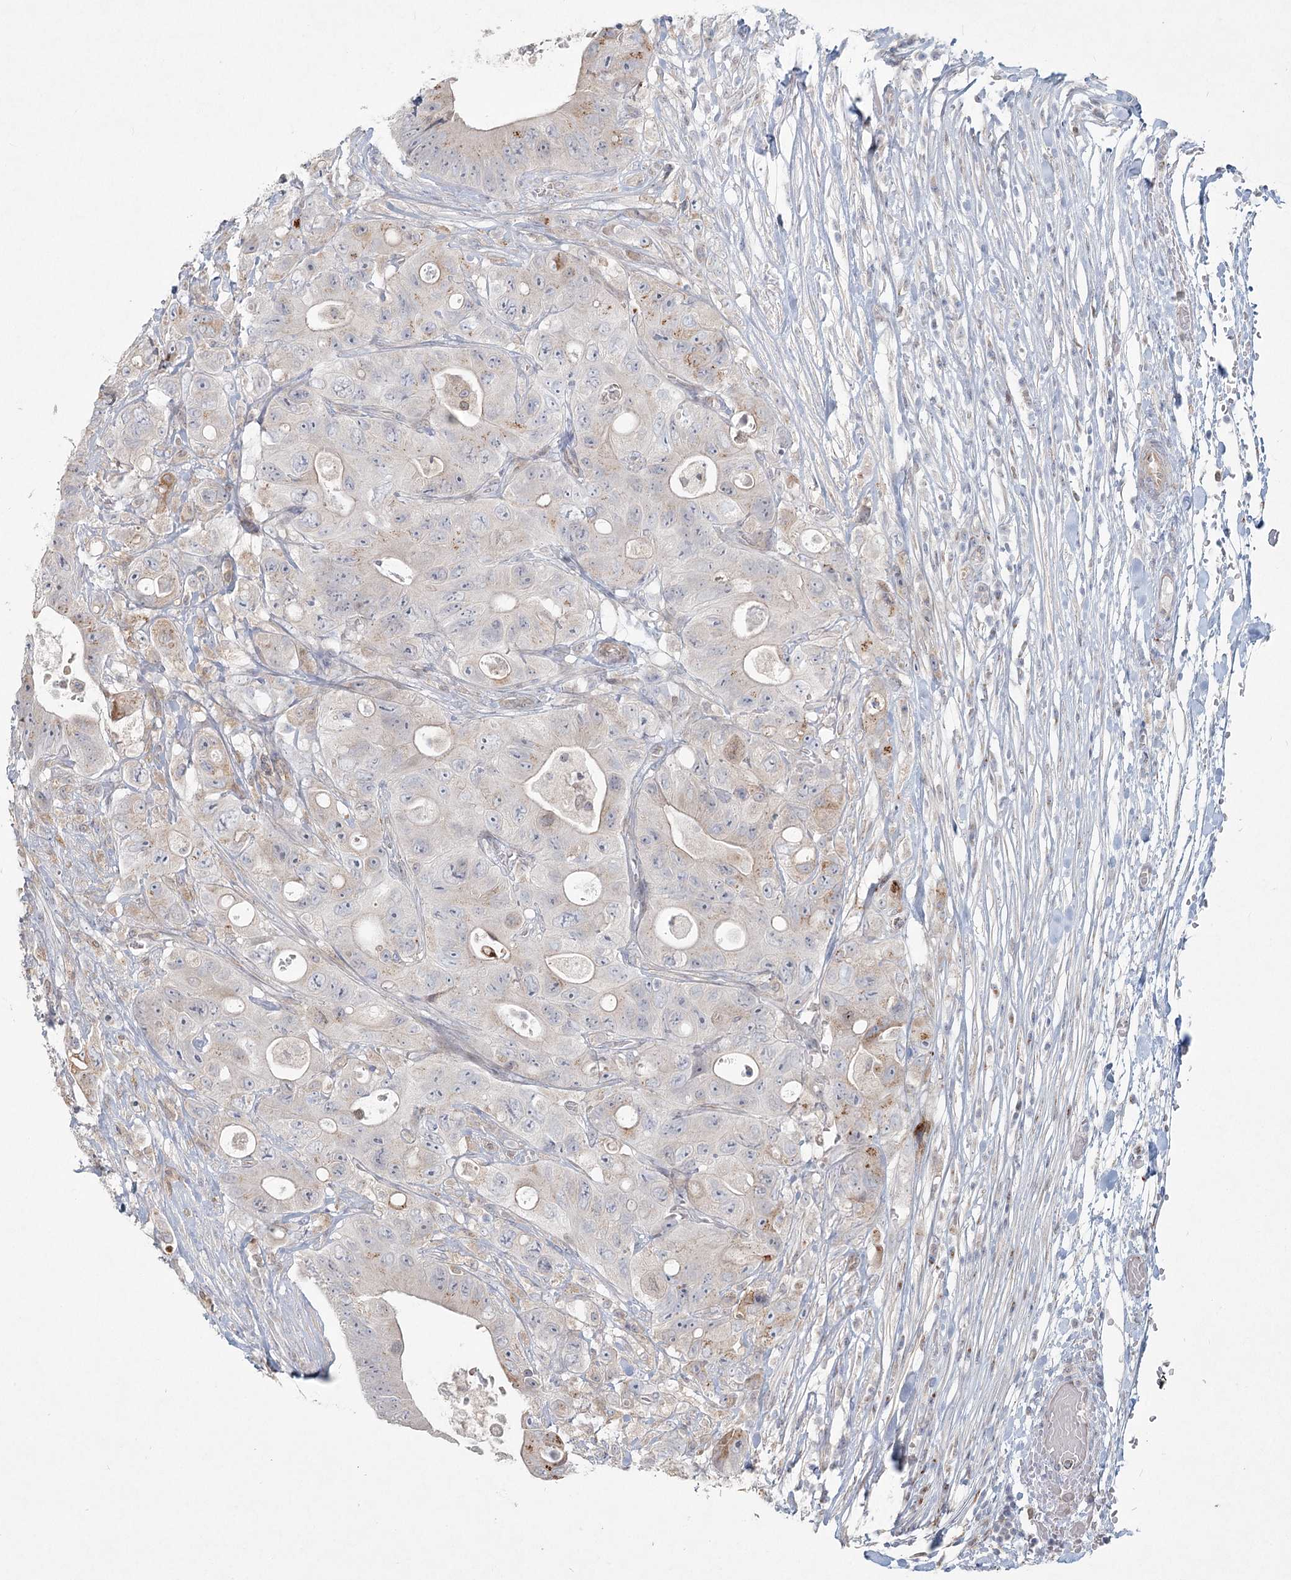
{"staining": {"intensity": "weak", "quantity": "<25%", "location": "cytoplasmic/membranous"}, "tissue": "colorectal cancer", "cell_type": "Tumor cells", "image_type": "cancer", "snomed": [{"axis": "morphology", "description": "Adenocarcinoma, NOS"}, {"axis": "topography", "description": "Colon"}], "caption": "A photomicrograph of human colorectal cancer (adenocarcinoma) is negative for staining in tumor cells.", "gene": "LRP2BP", "patient": {"sex": "female", "age": 46}}